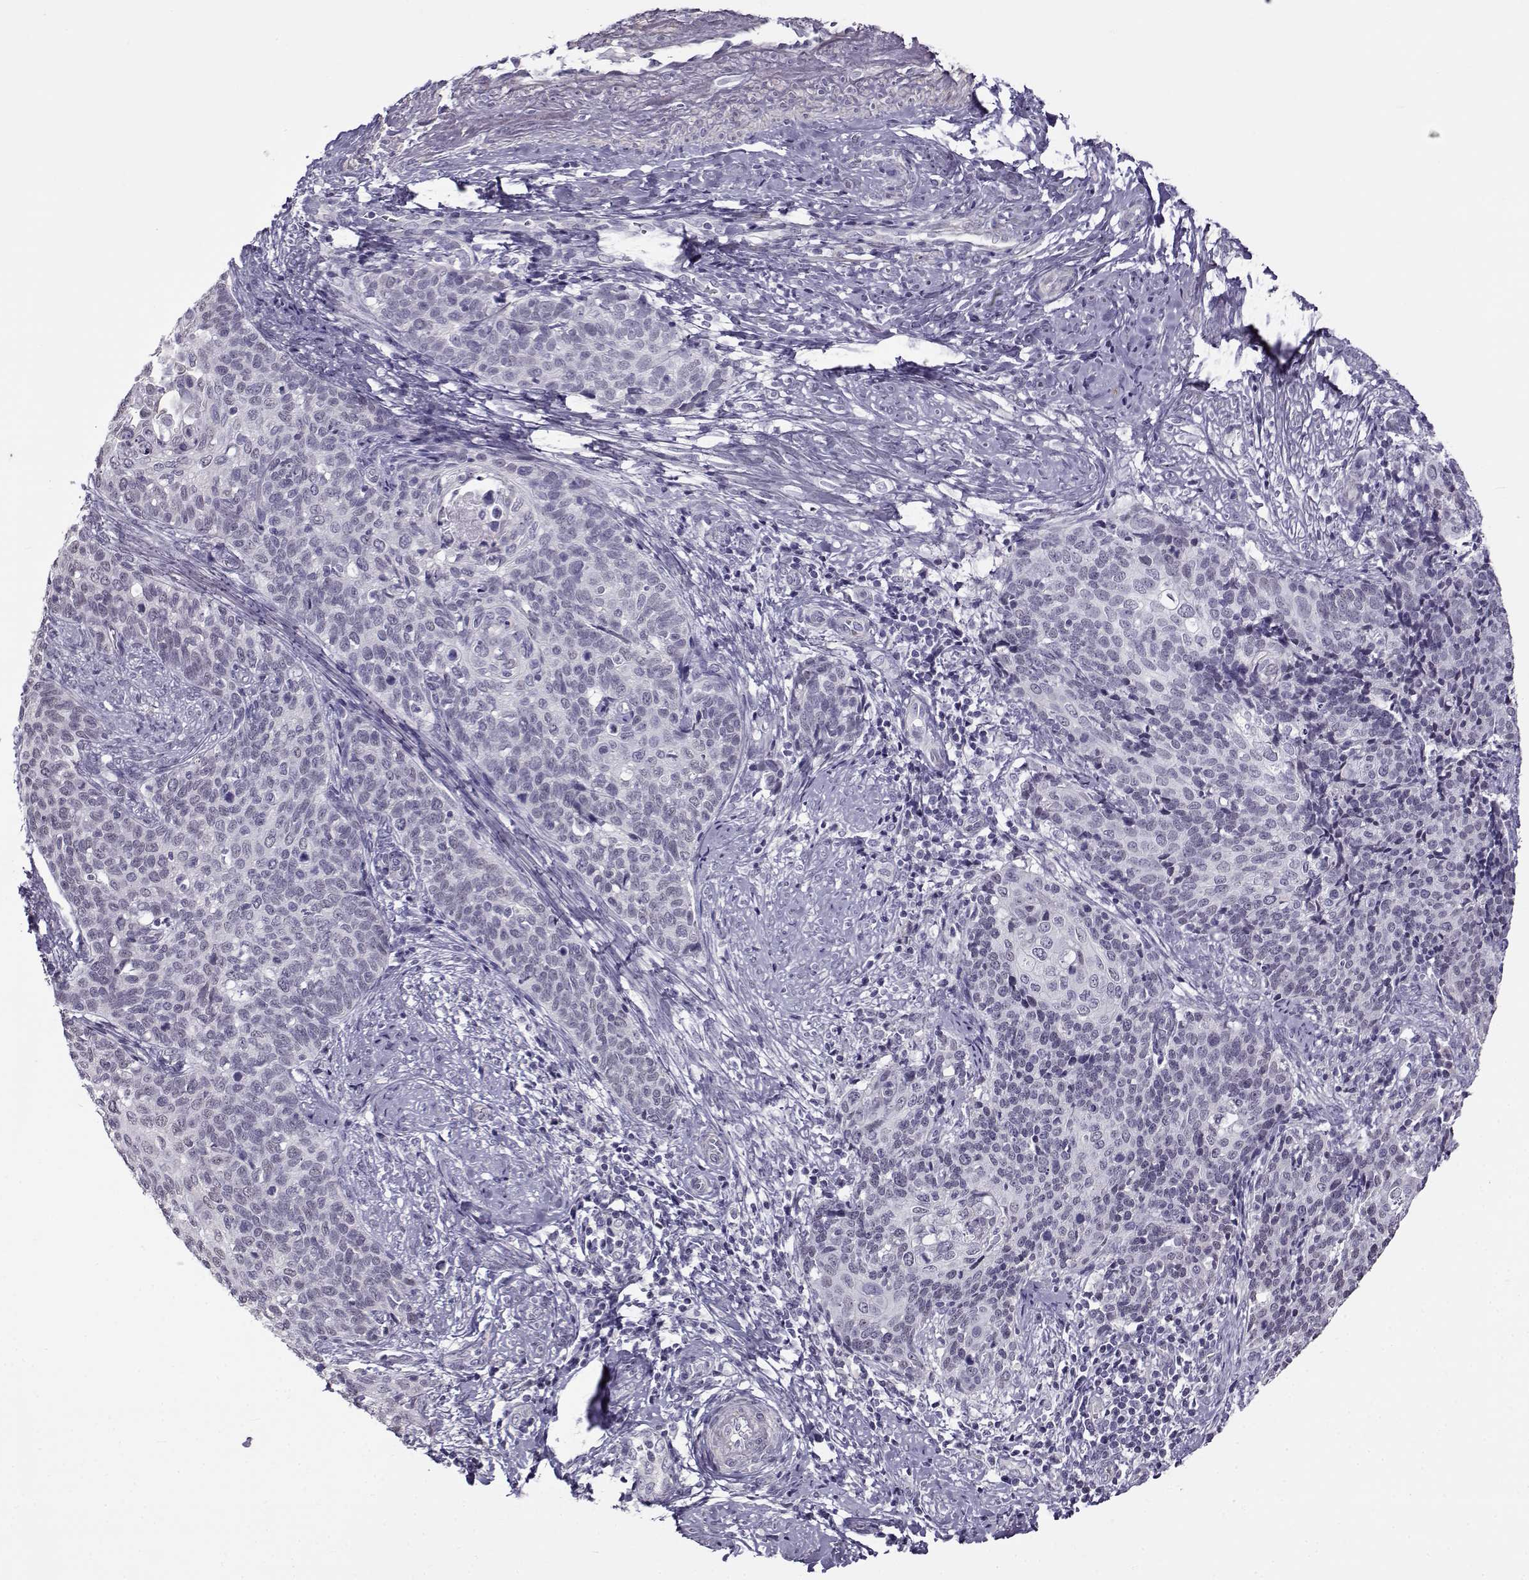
{"staining": {"intensity": "negative", "quantity": "none", "location": "none"}, "tissue": "cervical cancer", "cell_type": "Tumor cells", "image_type": "cancer", "snomed": [{"axis": "morphology", "description": "Squamous cell carcinoma, NOS"}, {"axis": "topography", "description": "Cervix"}], "caption": "Human squamous cell carcinoma (cervical) stained for a protein using immunohistochemistry (IHC) reveals no staining in tumor cells.", "gene": "TEX55", "patient": {"sex": "female", "age": 39}}